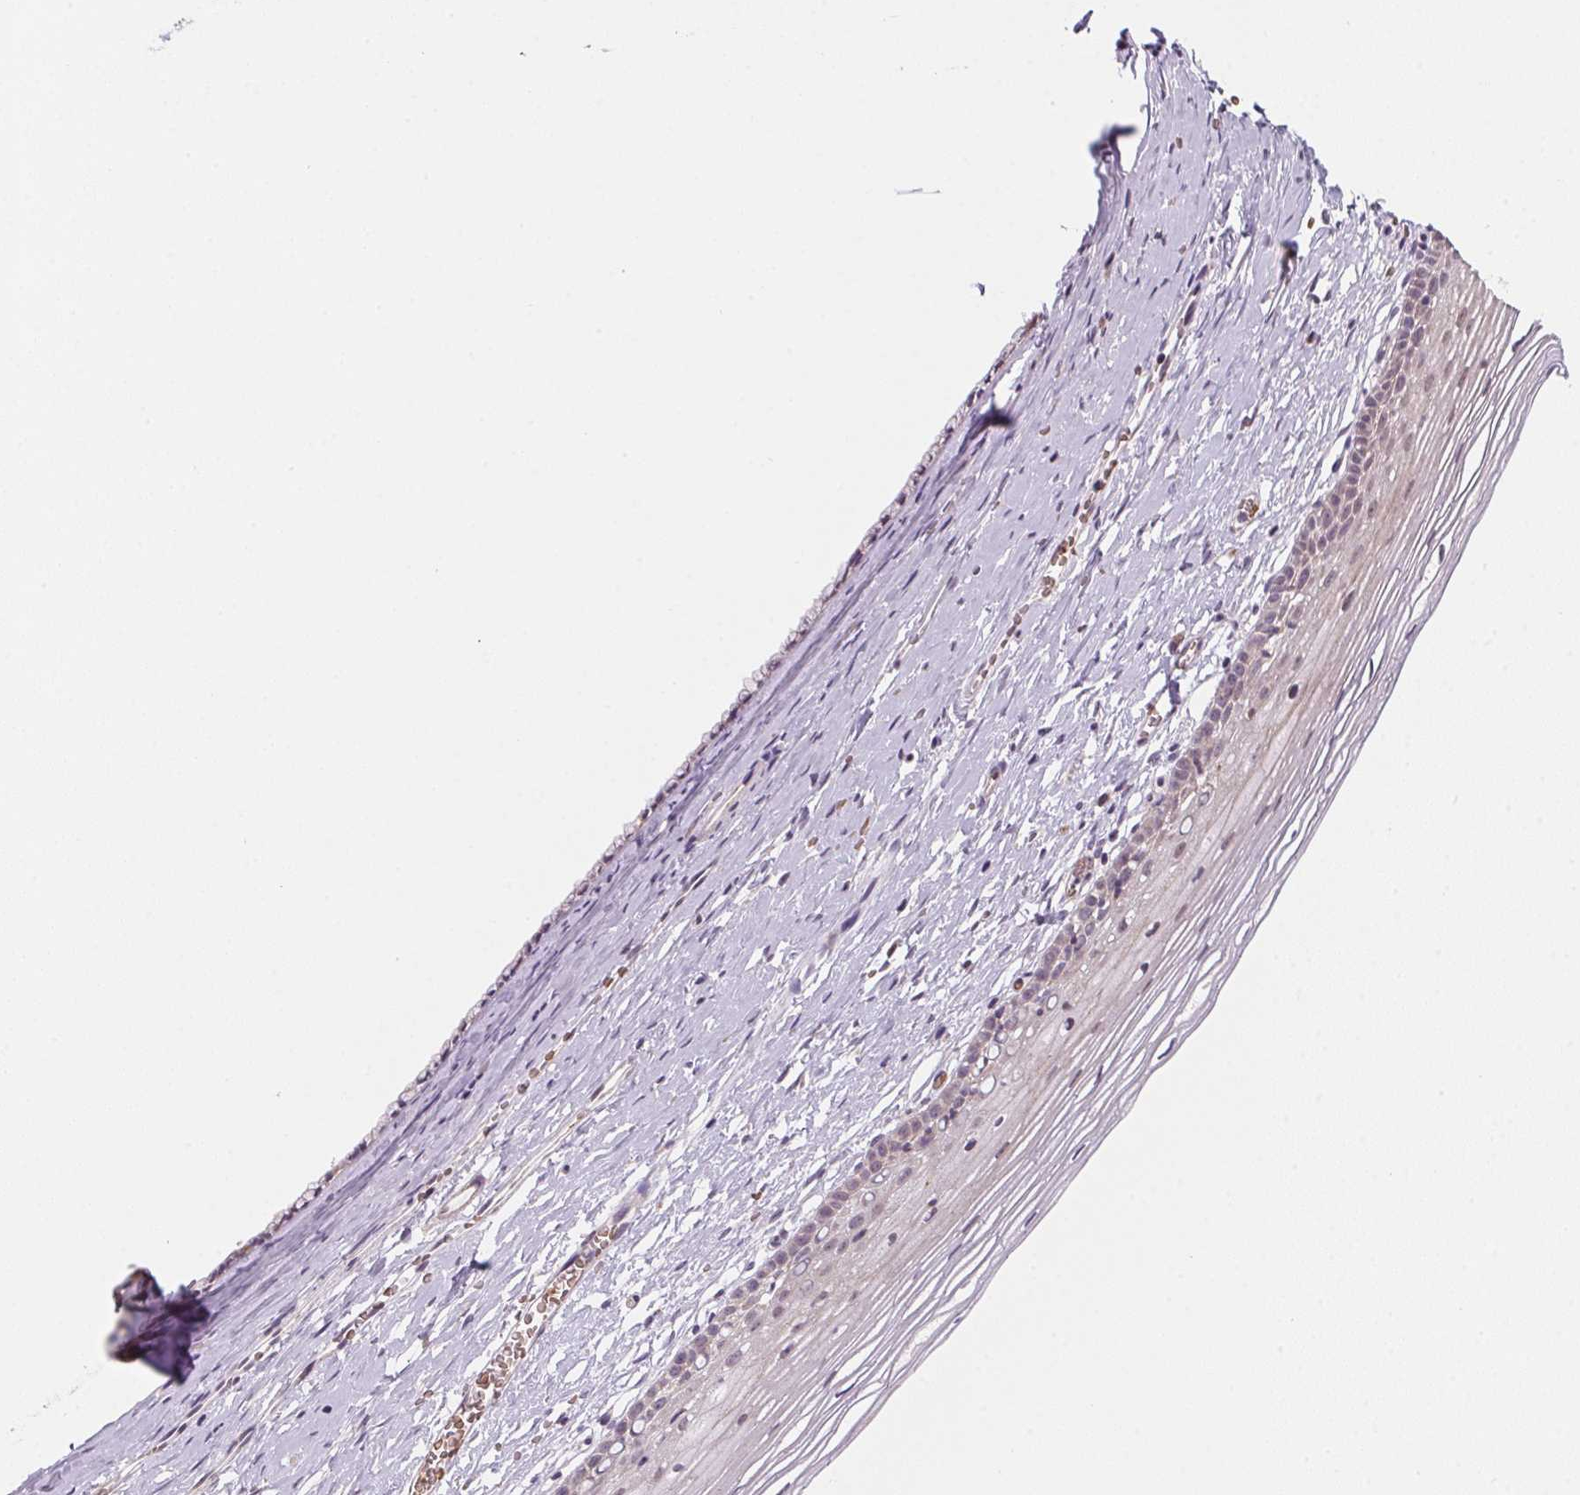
{"staining": {"intensity": "negative", "quantity": "none", "location": "none"}, "tissue": "cervix", "cell_type": "Glandular cells", "image_type": "normal", "snomed": [{"axis": "morphology", "description": "Normal tissue, NOS"}, {"axis": "topography", "description": "Cervix"}], "caption": "Human cervix stained for a protein using IHC exhibits no staining in glandular cells.", "gene": "METTL13", "patient": {"sex": "female", "age": 40}}